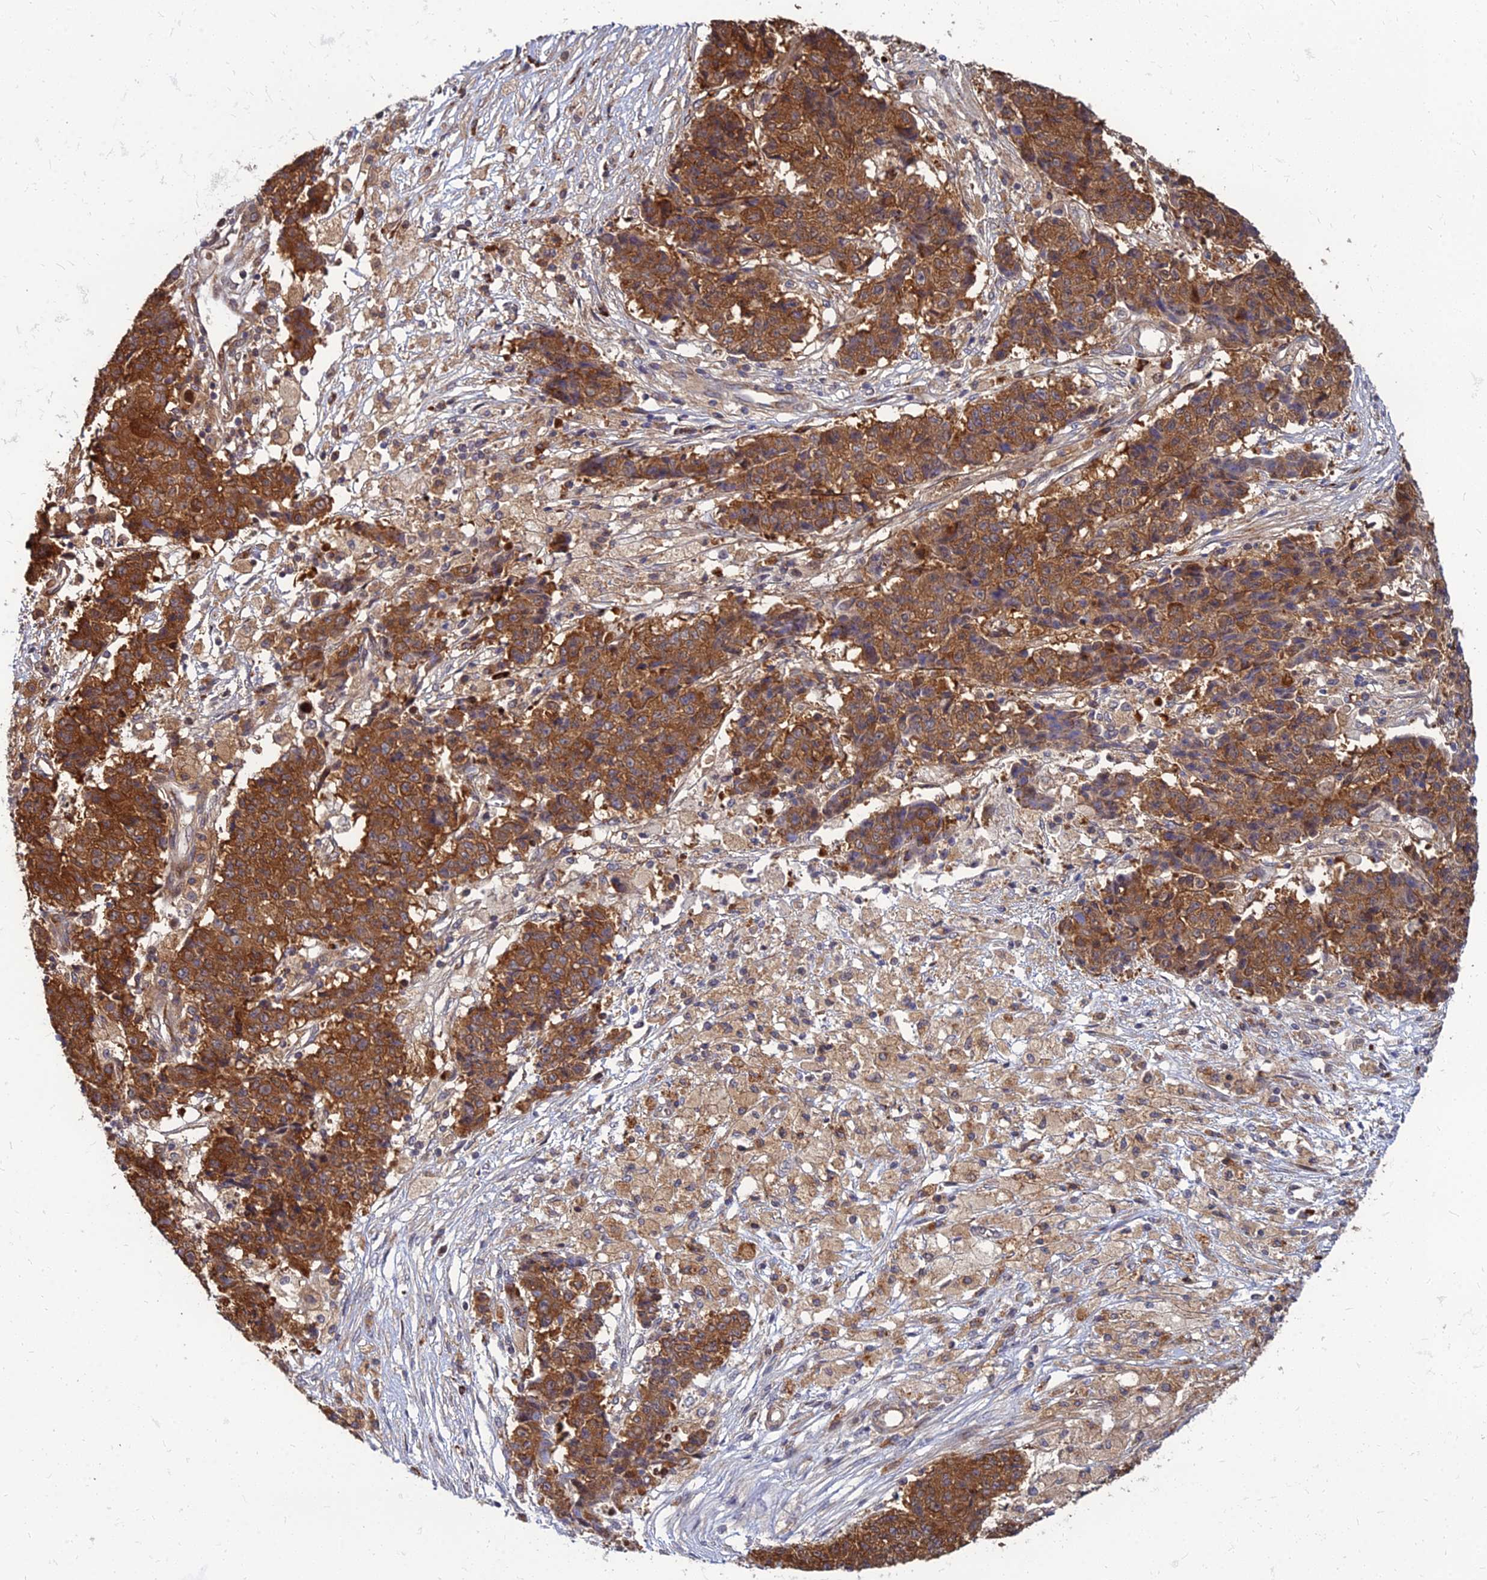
{"staining": {"intensity": "strong", "quantity": ">75%", "location": "cytoplasmic/membranous"}, "tissue": "ovarian cancer", "cell_type": "Tumor cells", "image_type": "cancer", "snomed": [{"axis": "morphology", "description": "Carcinoma, endometroid"}, {"axis": "topography", "description": "Ovary"}], "caption": "Brown immunohistochemical staining in ovarian cancer demonstrates strong cytoplasmic/membranous expression in approximately >75% of tumor cells.", "gene": "CCT6B", "patient": {"sex": "female", "age": 42}}